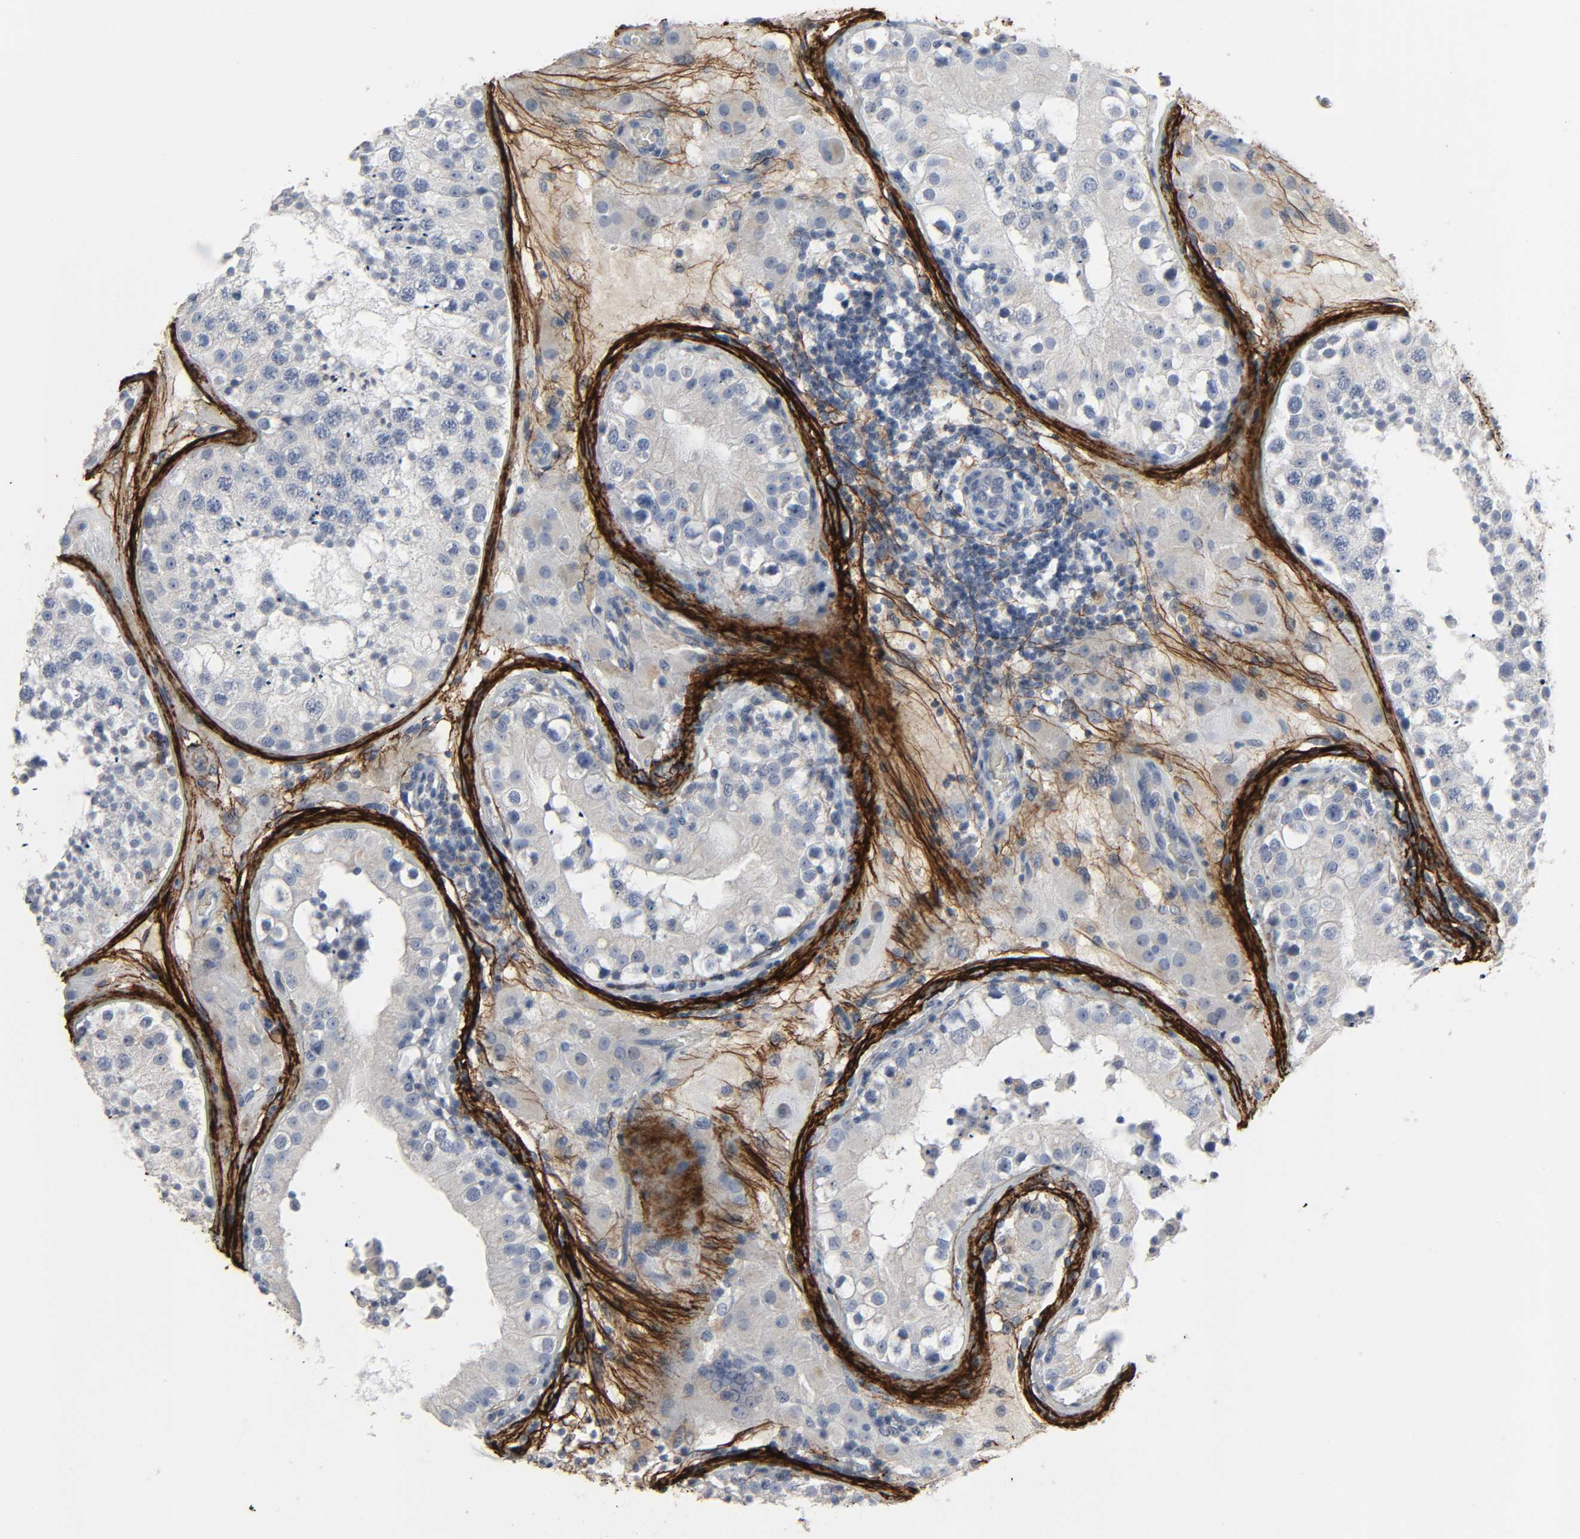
{"staining": {"intensity": "negative", "quantity": "none", "location": "none"}, "tissue": "testis", "cell_type": "Cells in seminiferous ducts", "image_type": "normal", "snomed": [{"axis": "morphology", "description": "Normal tissue, NOS"}, {"axis": "topography", "description": "Testis"}], "caption": "Immunohistochemistry micrograph of normal testis: testis stained with DAB (3,3'-diaminobenzidine) displays no significant protein expression in cells in seminiferous ducts. (DAB (3,3'-diaminobenzidine) immunohistochemistry (IHC) with hematoxylin counter stain).", "gene": "FBLN5", "patient": {"sex": "male", "age": 26}}